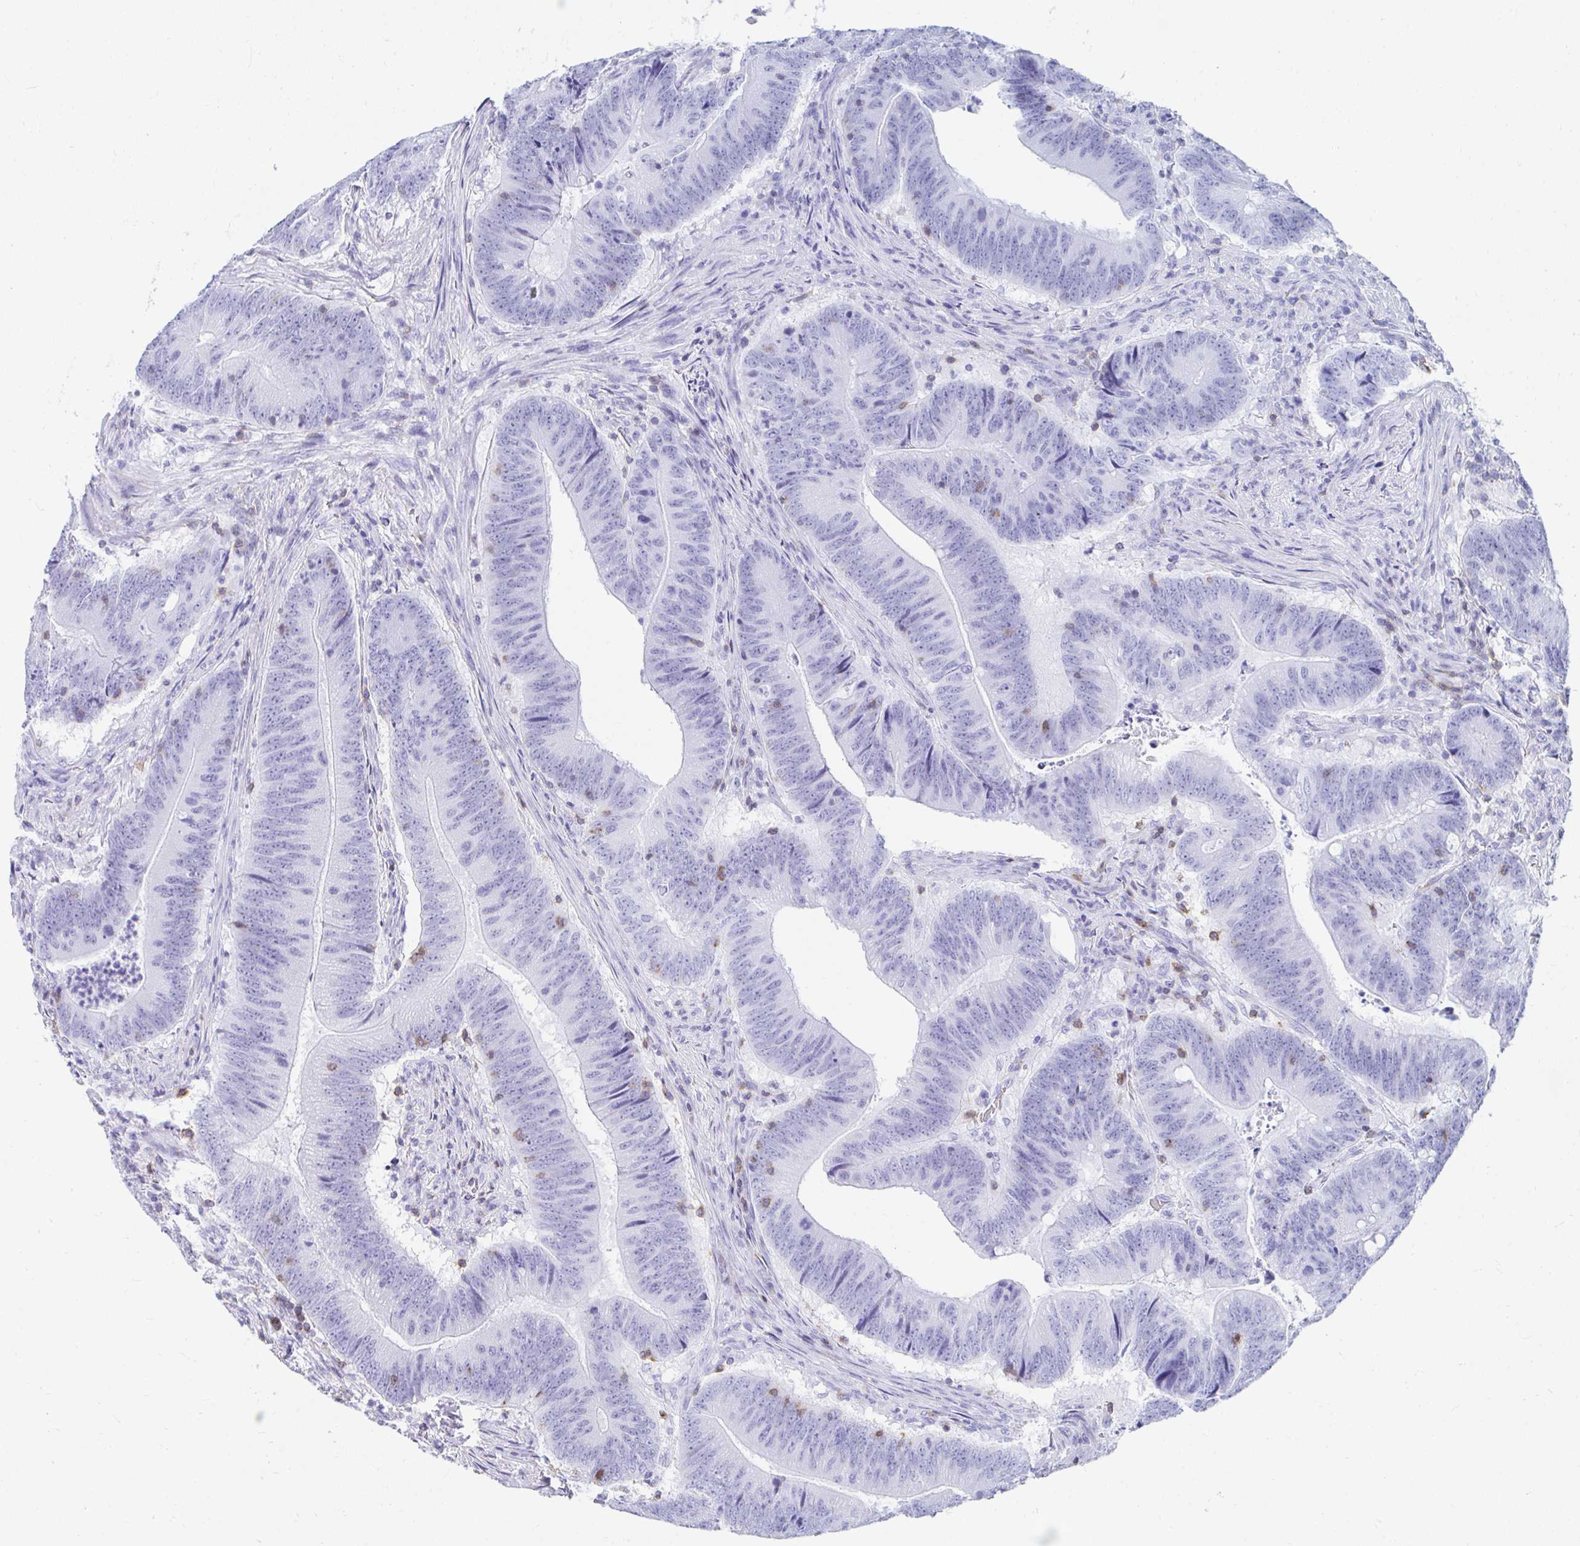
{"staining": {"intensity": "negative", "quantity": "none", "location": "none"}, "tissue": "colorectal cancer", "cell_type": "Tumor cells", "image_type": "cancer", "snomed": [{"axis": "morphology", "description": "Adenocarcinoma, NOS"}, {"axis": "topography", "description": "Colon"}], "caption": "Immunohistochemistry (IHC) photomicrograph of neoplastic tissue: human adenocarcinoma (colorectal) stained with DAB (3,3'-diaminobenzidine) displays no significant protein expression in tumor cells. Nuclei are stained in blue.", "gene": "CD7", "patient": {"sex": "female", "age": 87}}